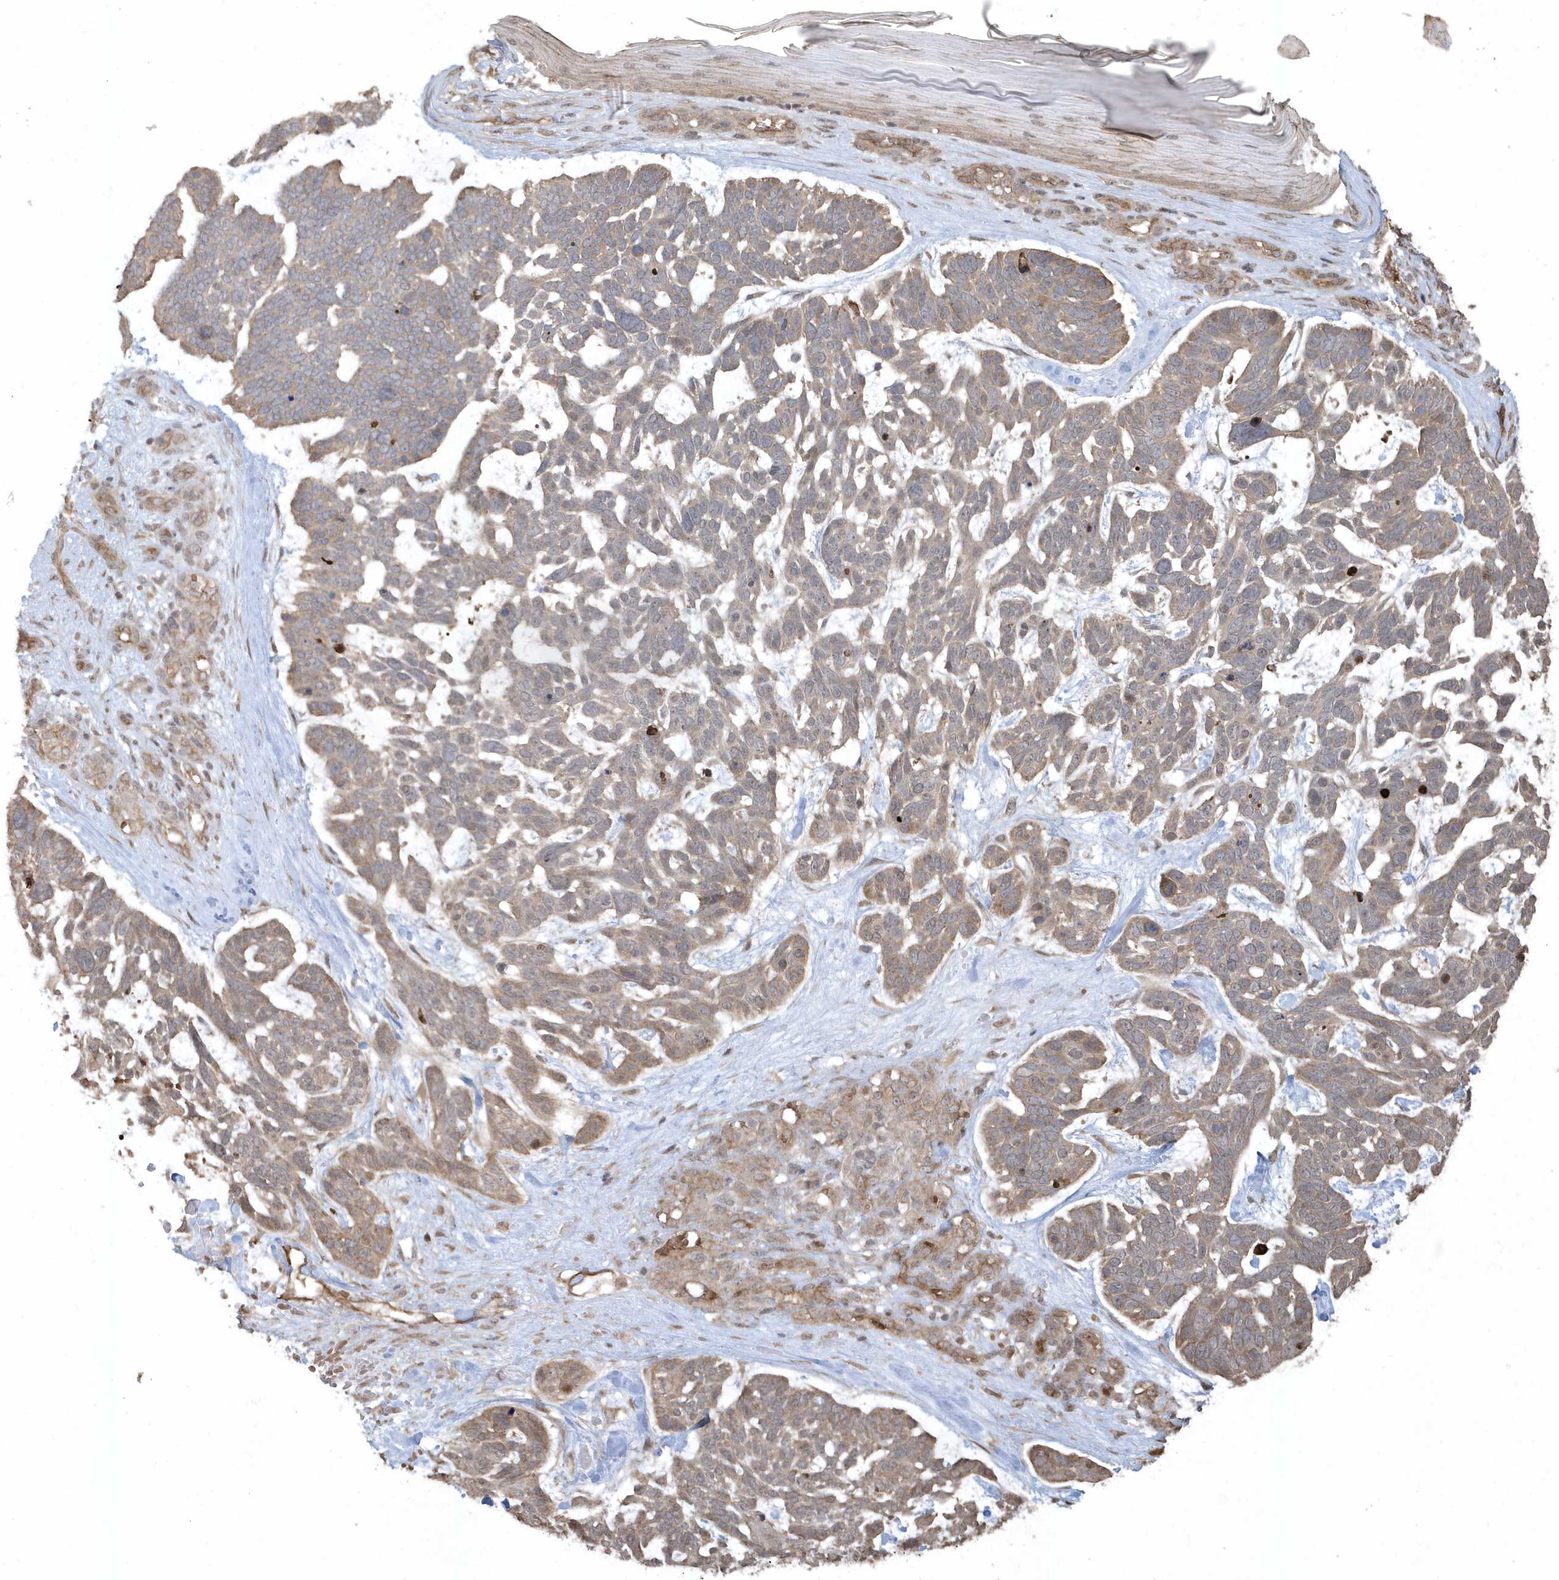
{"staining": {"intensity": "moderate", "quantity": ">75%", "location": "cytoplasmic/membranous"}, "tissue": "skin cancer", "cell_type": "Tumor cells", "image_type": "cancer", "snomed": [{"axis": "morphology", "description": "Basal cell carcinoma"}, {"axis": "topography", "description": "Skin"}], "caption": "Human skin cancer stained with a protein marker demonstrates moderate staining in tumor cells.", "gene": "HERPUD1", "patient": {"sex": "male", "age": 88}}